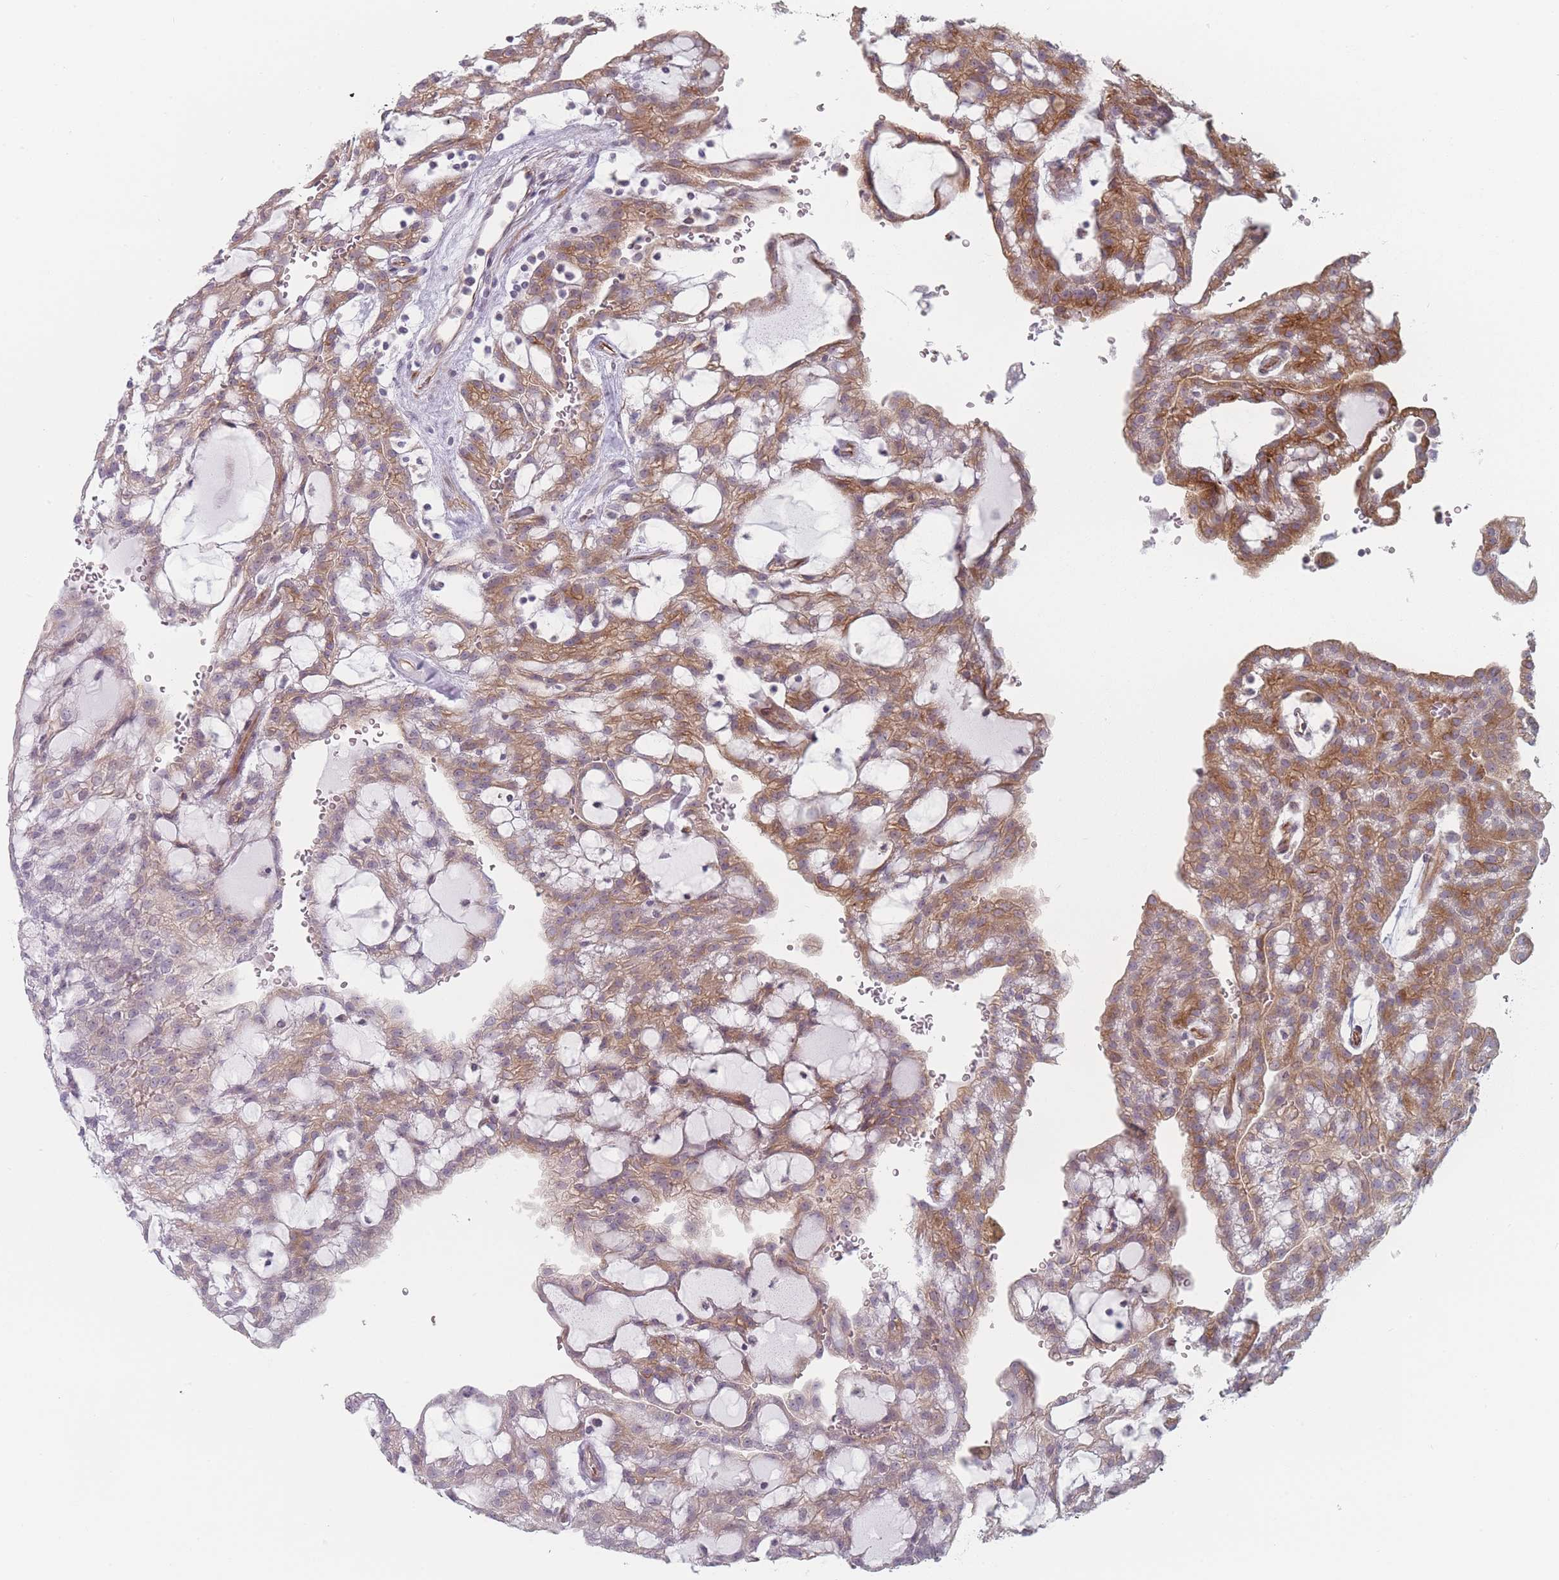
{"staining": {"intensity": "moderate", "quantity": "25%-75%", "location": "cytoplasmic/membranous"}, "tissue": "renal cancer", "cell_type": "Tumor cells", "image_type": "cancer", "snomed": [{"axis": "morphology", "description": "Adenocarcinoma, NOS"}, {"axis": "topography", "description": "Kidney"}], "caption": "Moderate cytoplasmic/membranous expression is identified in about 25%-75% of tumor cells in renal cancer (adenocarcinoma).", "gene": "RNF4", "patient": {"sex": "male", "age": 63}}